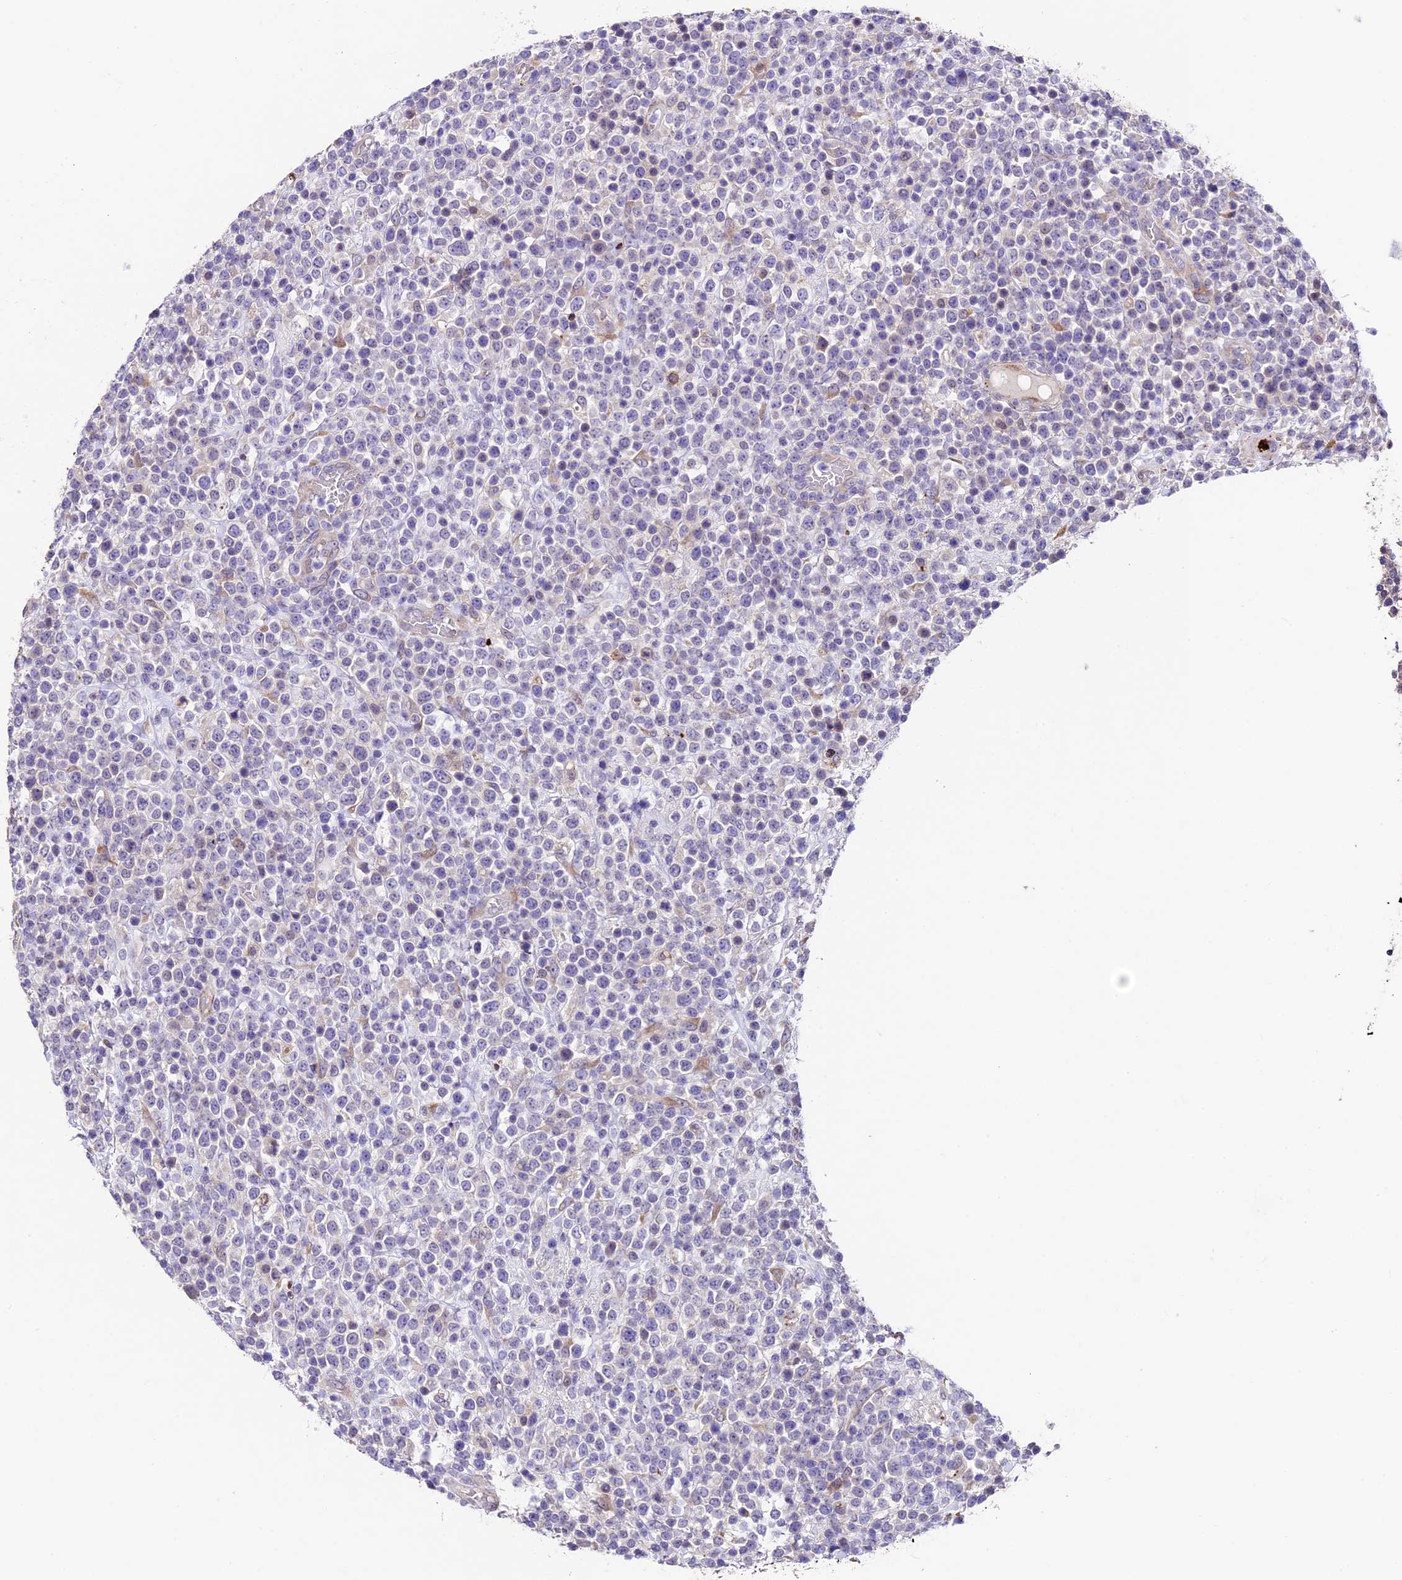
{"staining": {"intensity": "negative", "quantity": "none", "location": "none"}, "tissue": "lymphoma", "cell_type": "Tumor cells", "image_type": "cancer", "snomed": [{"axis": "morphology", "description": "Malignant lymphoma, non-Hodgkin's type, High grade"}, {"axis": "topography", "description": "Colon"}], "caption": "High power microscopy photomicrograph of an immunohistochemistry (IHC) micrograph of malignant lymphoma, non-Hodgkin's type (high-grade), revealing no significant expression in tumor cells. (DAB (3,3'-diaminobenzidine) IHC with hematoxylin counter stain).", "gene": "LSM7", "patient": {"sex": "female", "age": 53}}